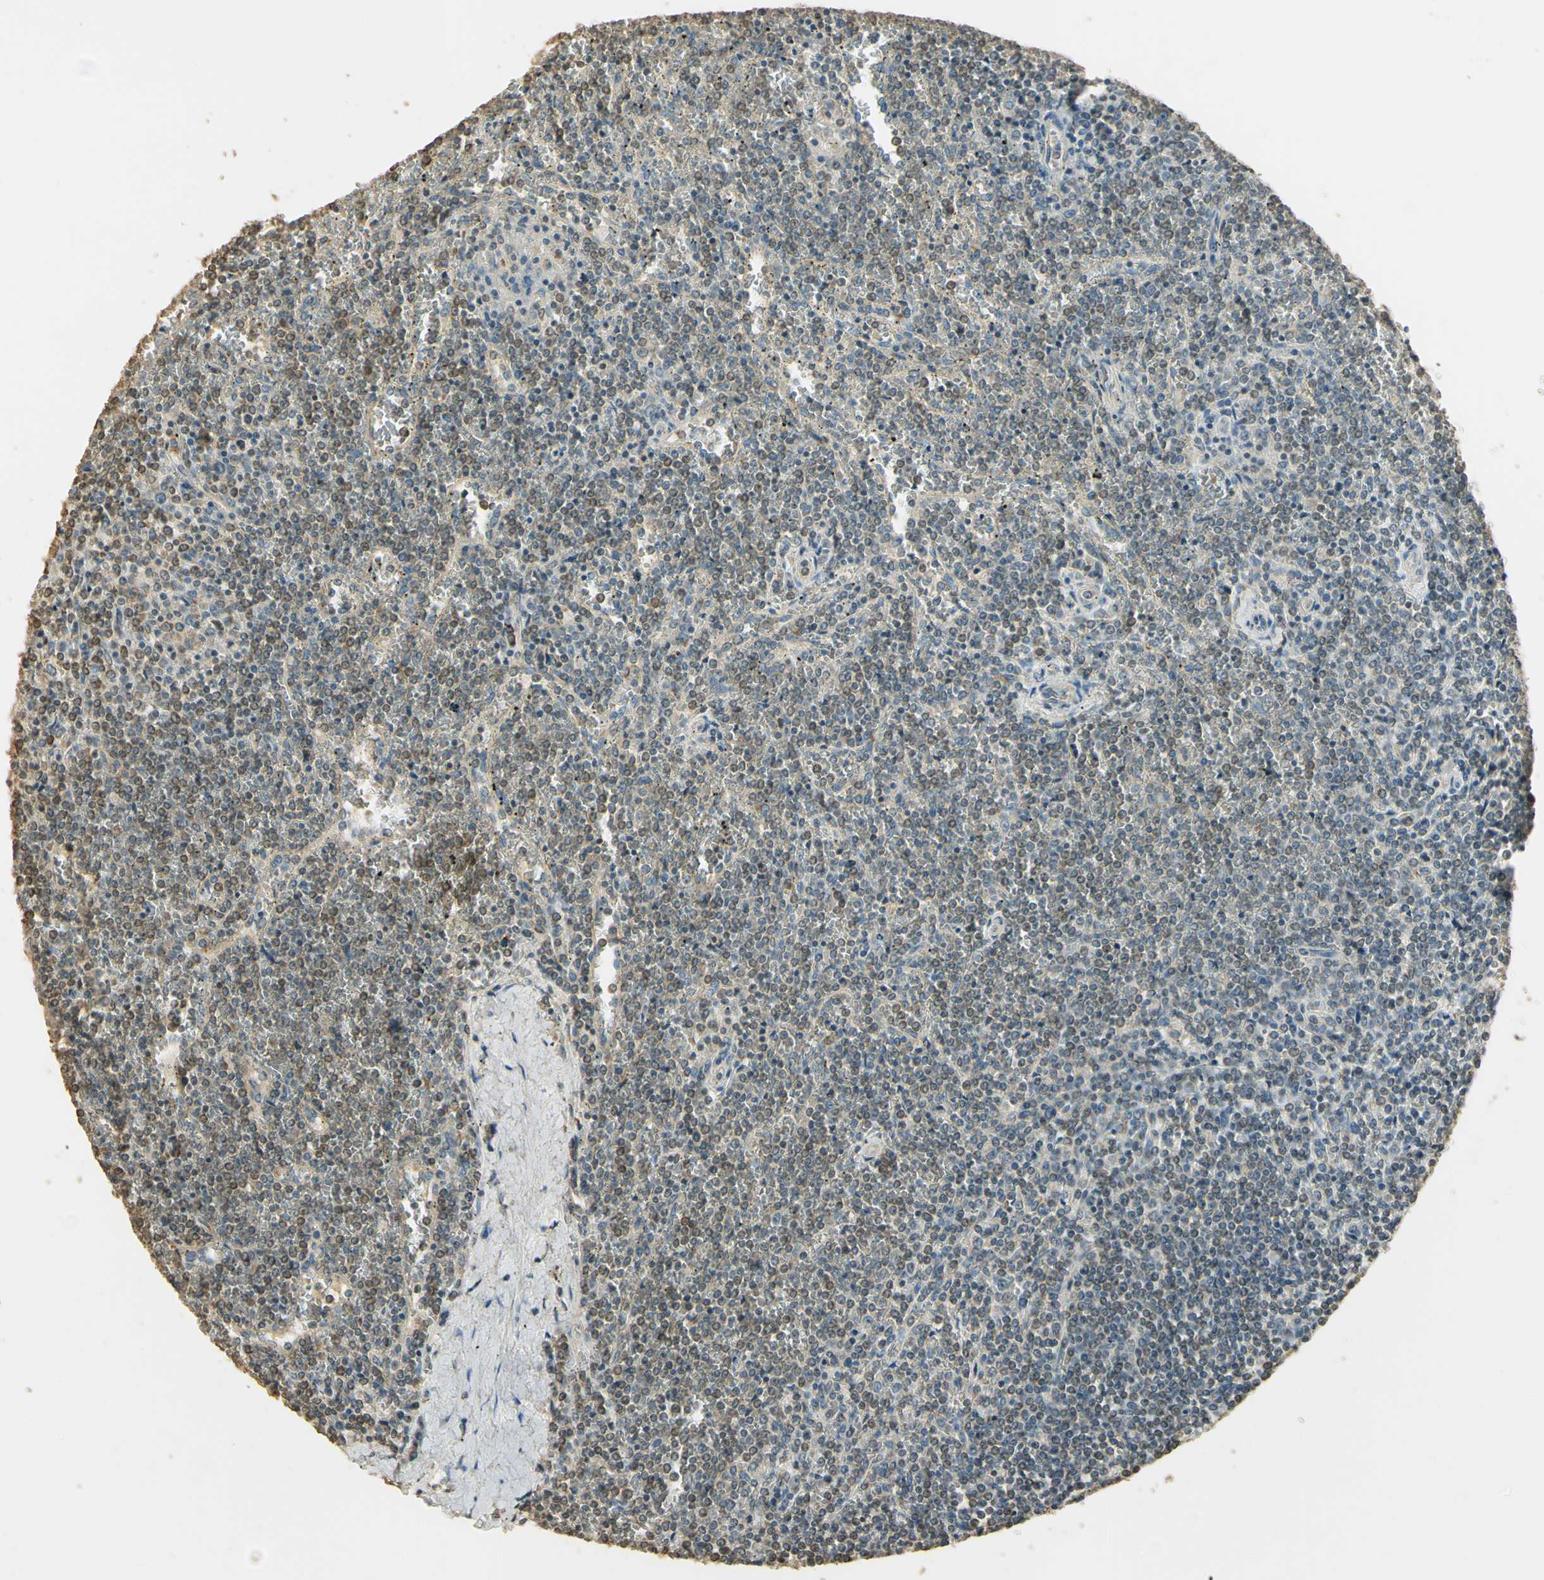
{"staining": {"intensity": "weak", "quantity": "25%-75%", "location": "cytoplasmic/membranous"}, "tissue": "lymphoma", "cell_type": "Tumor cells", "image_type": "cancer", "snomed": [{"axis": "morphology", "description": "Malignant lymphoma, non-Hodgkin's type, Low grade"}, {"axis": "topography", "description": "Spleen"}], "caption": "A photomicrograph of human lymphoma stained for a protein reveals weak cytoplasmic/membranous brown staining in tumor cells.", "gene": "UXS1", "patient": {"sex": "female", "age": 19}}